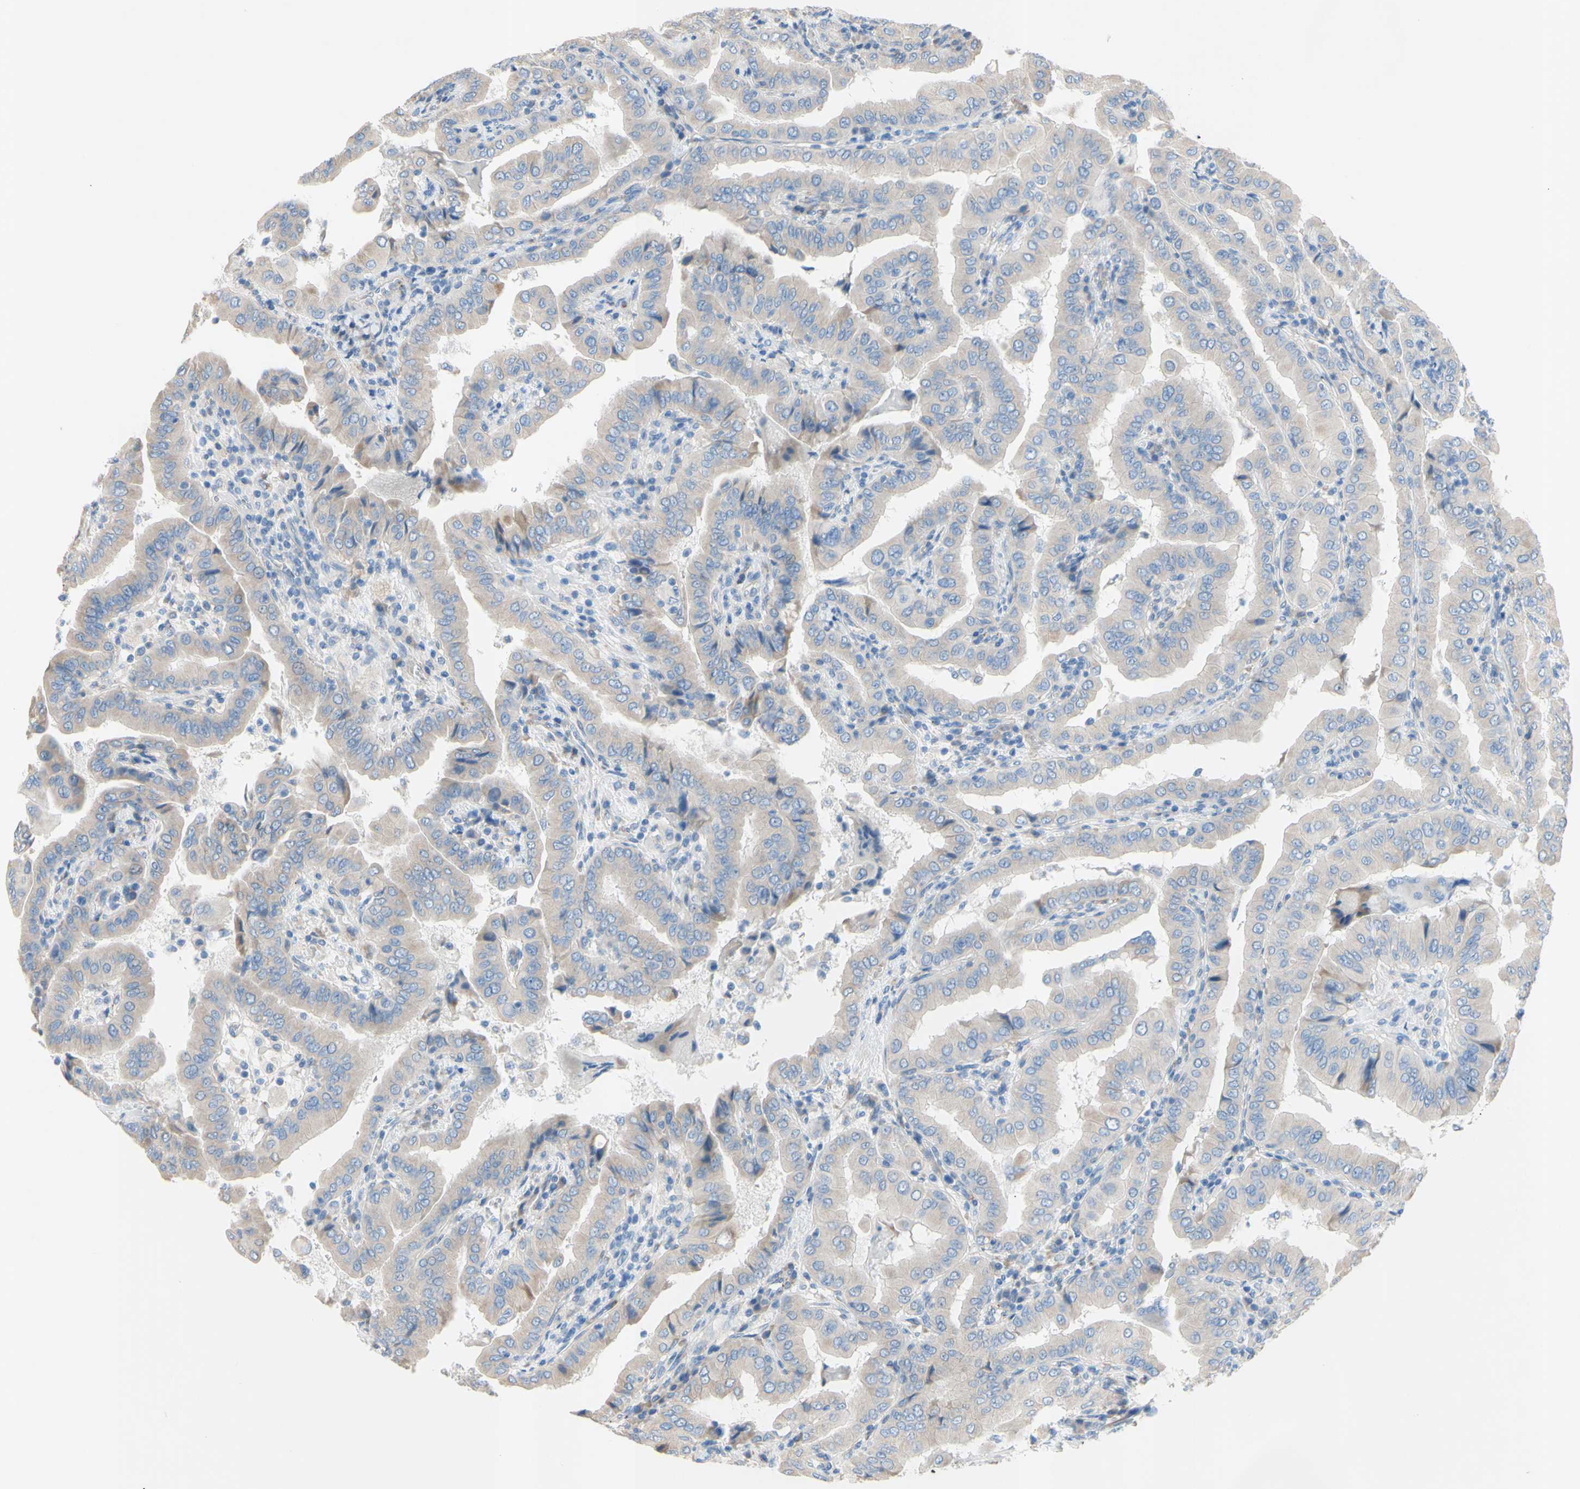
{"staining": {"intensity": "negative", "quantity": "none", "location": "none"}, "tissue": "thyroid cancer", "cell_type": "Tumor cells", "image_type": "cancer", "snomed": [{"axis": "morphology", "description": "Papillary adenocarcinoma, NOS"}, {"axis": "topography", "description": "Thyroid gland"}], "caption": "IHC photomicrograph of neoplastic tissue: thyroid papillary adenocarcinoma stained with DAB demonstrates no significant protein staining in tumor cells. (DAB (3,3'-diaminobenzidine) immunohistochemistry, high magnification).", "gene": "TMIGD2", "patient": {"sex": "male", "age": 33}}